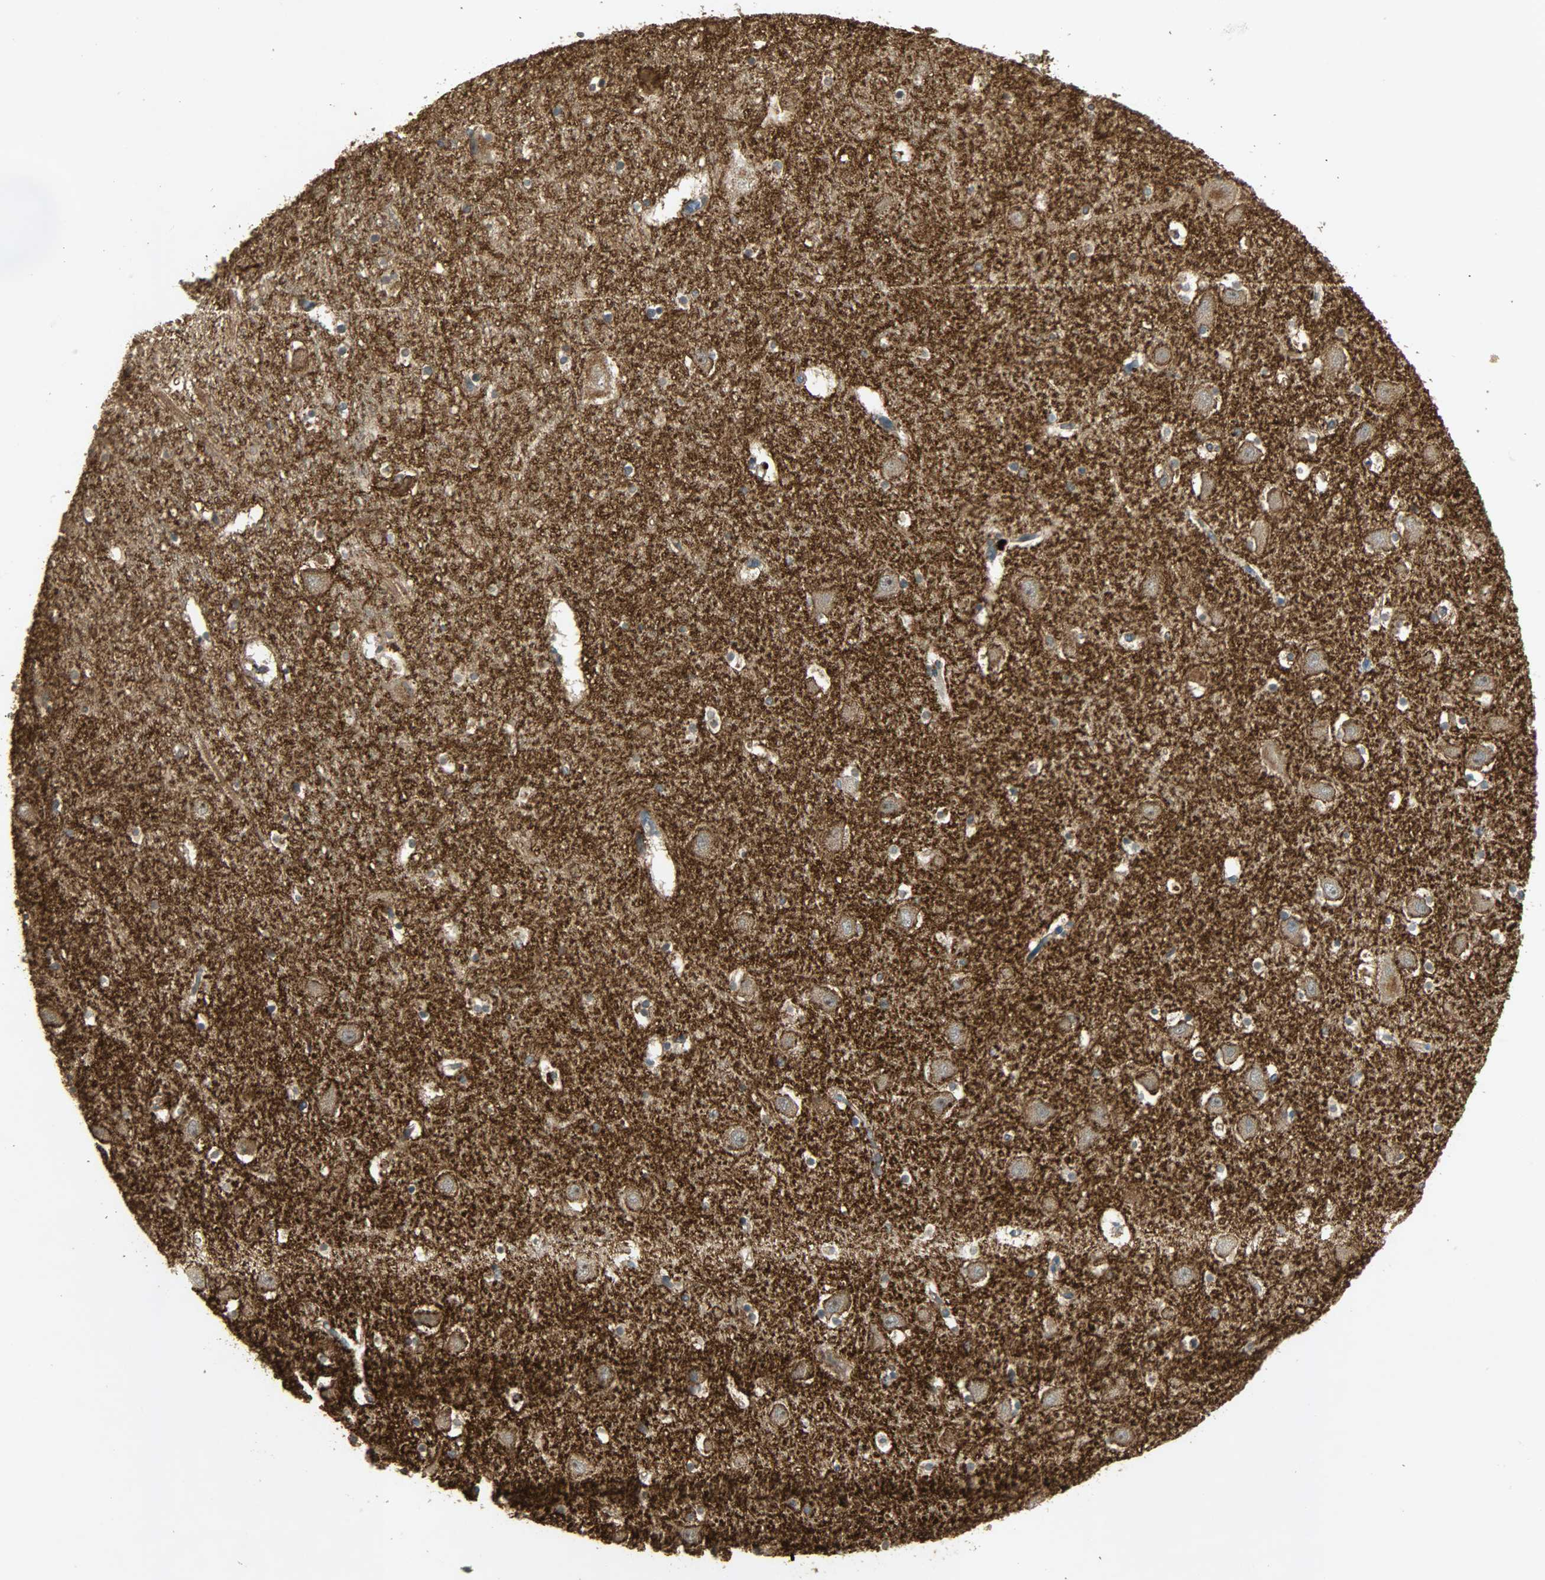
{"staining": {"intensity": "moderate", "quantity": ">75%", "location": "cytoplasmic/membranous"}, "tissue": "hippocampus", "cell_type": "Glial cells", "image_type": "normal", "snomed": [{"axis": "morphology", "description": "Normal tissue, NOS"}, {"axis": "topography", "description": "Hippocampus"}], "caption": "Immunohistochemical staining of unremarkable hippocampus demonstrates medium levels of moderate cytoplasmic/membranous expression in about >75% of glial cells. The protein is shown in brown color, while the nuclei are stained blue.", "gene": "ATP2B1", "patient": {"sex": "male", "age": 45}}